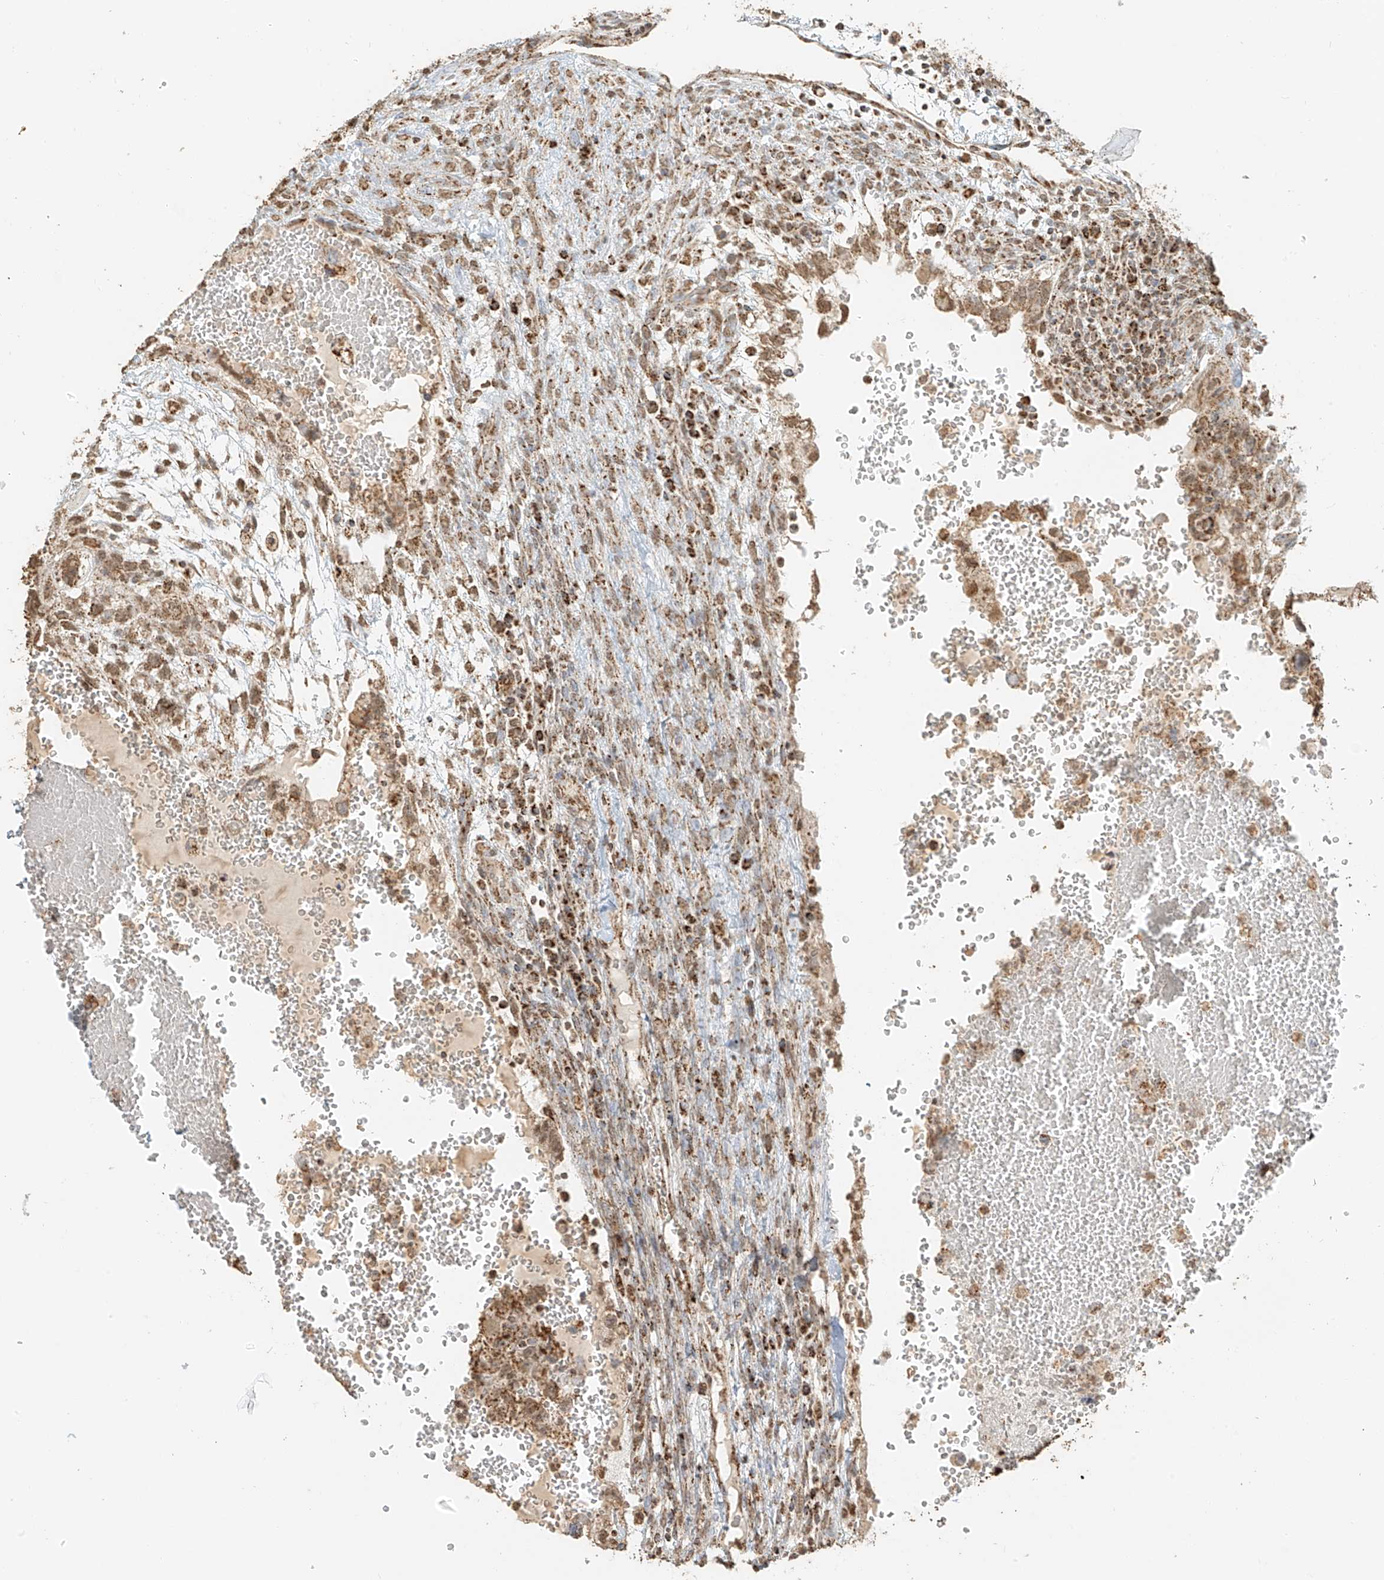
{"staining": {"intensity": "moderate", "quantity": ">75%", "location": "cytoplasmic/membranous"}, "tissue": "testis cancer", "cell_type": "Tumor cells", "image_type": "cancer", "snomed": [{"axis": "morphology", "description": "Carcinoma, Embryonal, NOS"}, {"axis": "topography", "description": "Testis"}], "caption": "This image displays immunohistochemistry (IHC) staining of human testis cancer (embryonal carcinoma), with medium moderate cytoplasmic/membranous expression in approximately >75% of tumor cells.", "gene": "MIPEP", "patient": {"sex": "male", "age": 36}}